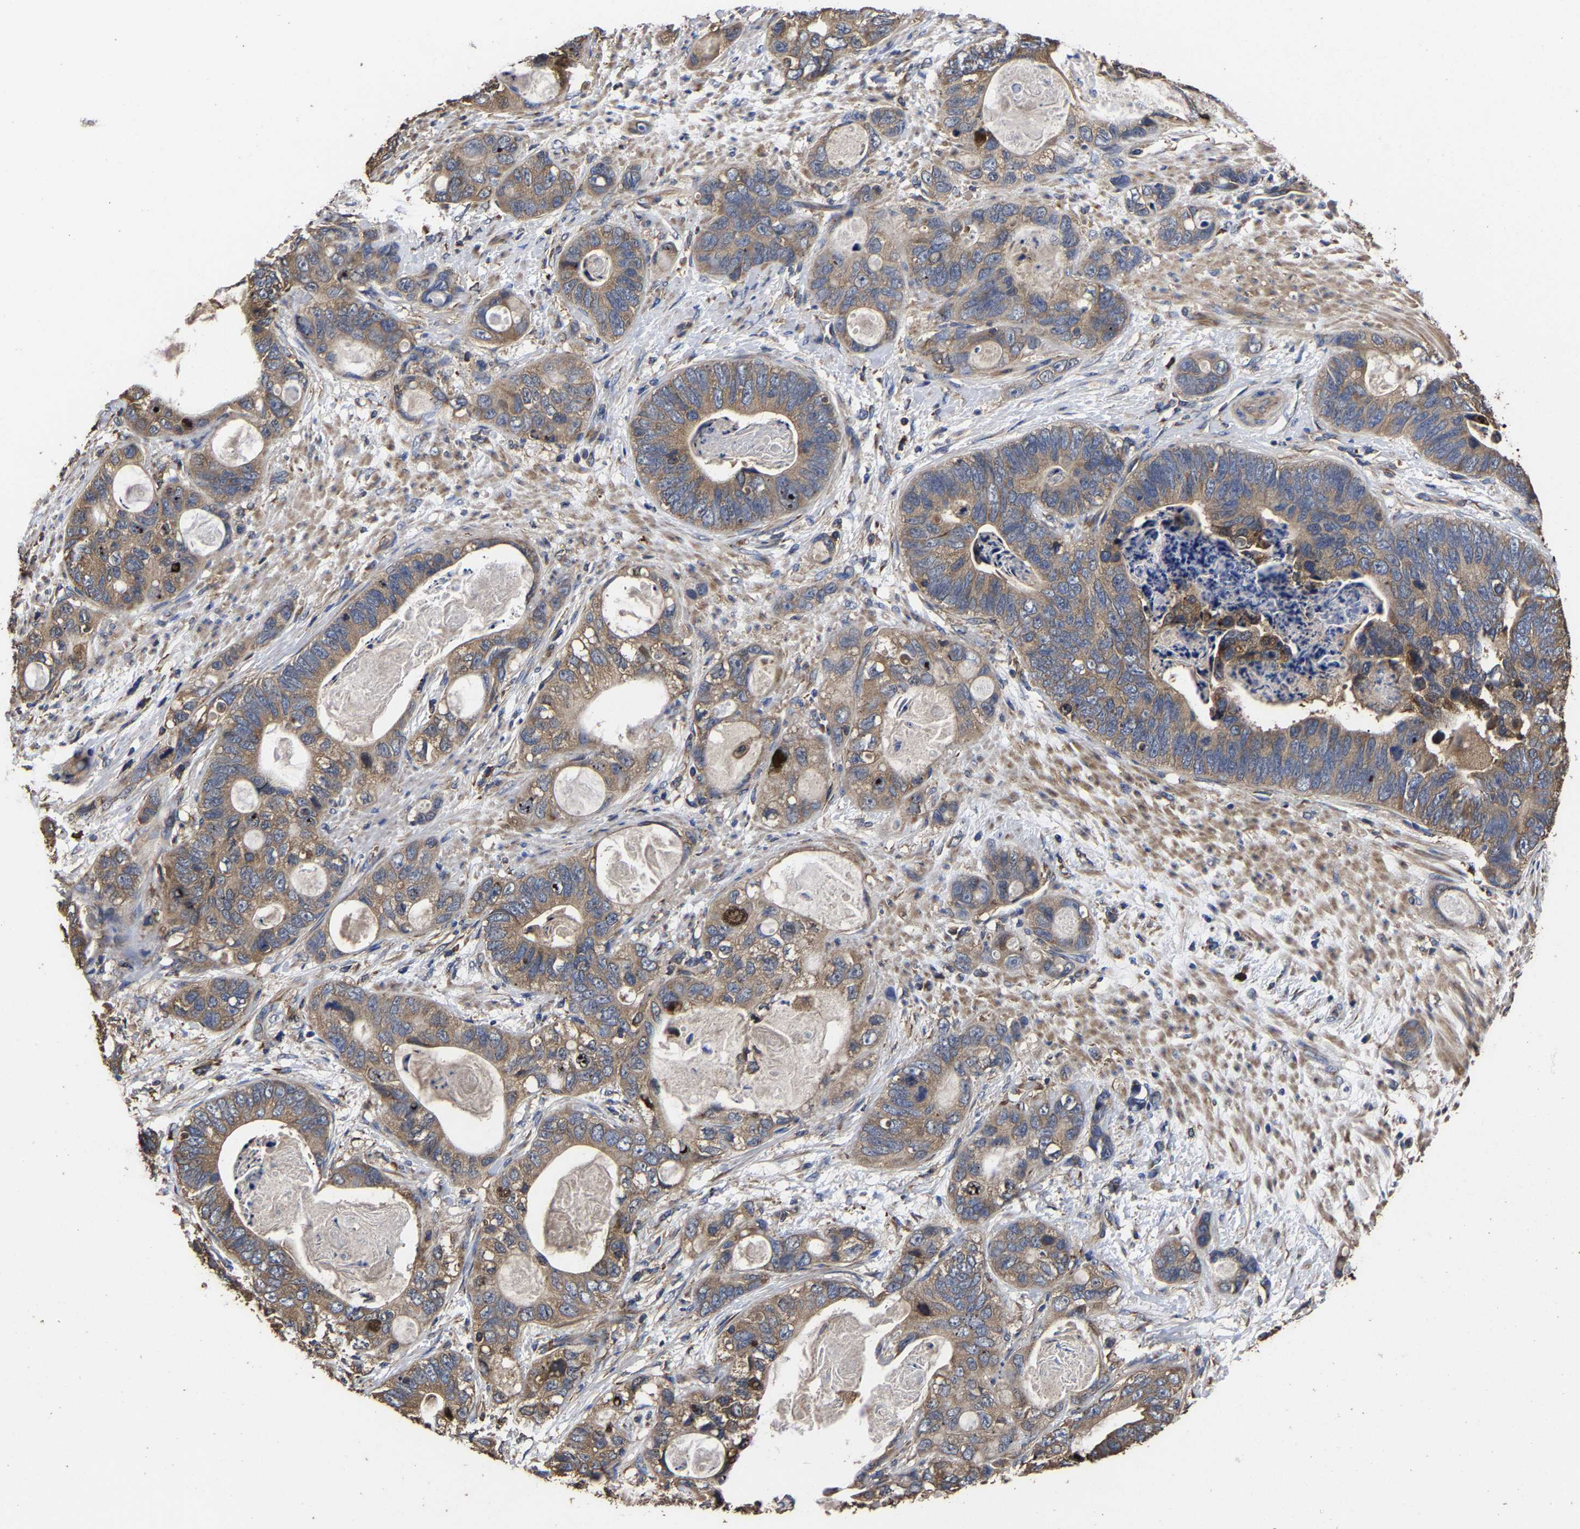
{"staining": {"intensity": "moderate", "quantity": ">75%", "location": "cytoplasmic/membranous"}, "tissue": "stomach cancer", "cell_type": "Tumor cells", "image_type": "cancer", "snomed": [{"axis": "morphology", "description": "Normal tissue, NOS"}, {"axis": "morphology", "description": "Adenocarcinoma, NOS"}, {"axis": "topography", "description": "Stomach"}], "caption": "Protein staining by immunohistochemistry shows moderate cytoplasmic/membranous positivity in approximately >75% of tumor cells in stomach adenocarcinoma.", "gene": "ITCH", "patient": {"sex": "female", "age": 89}}